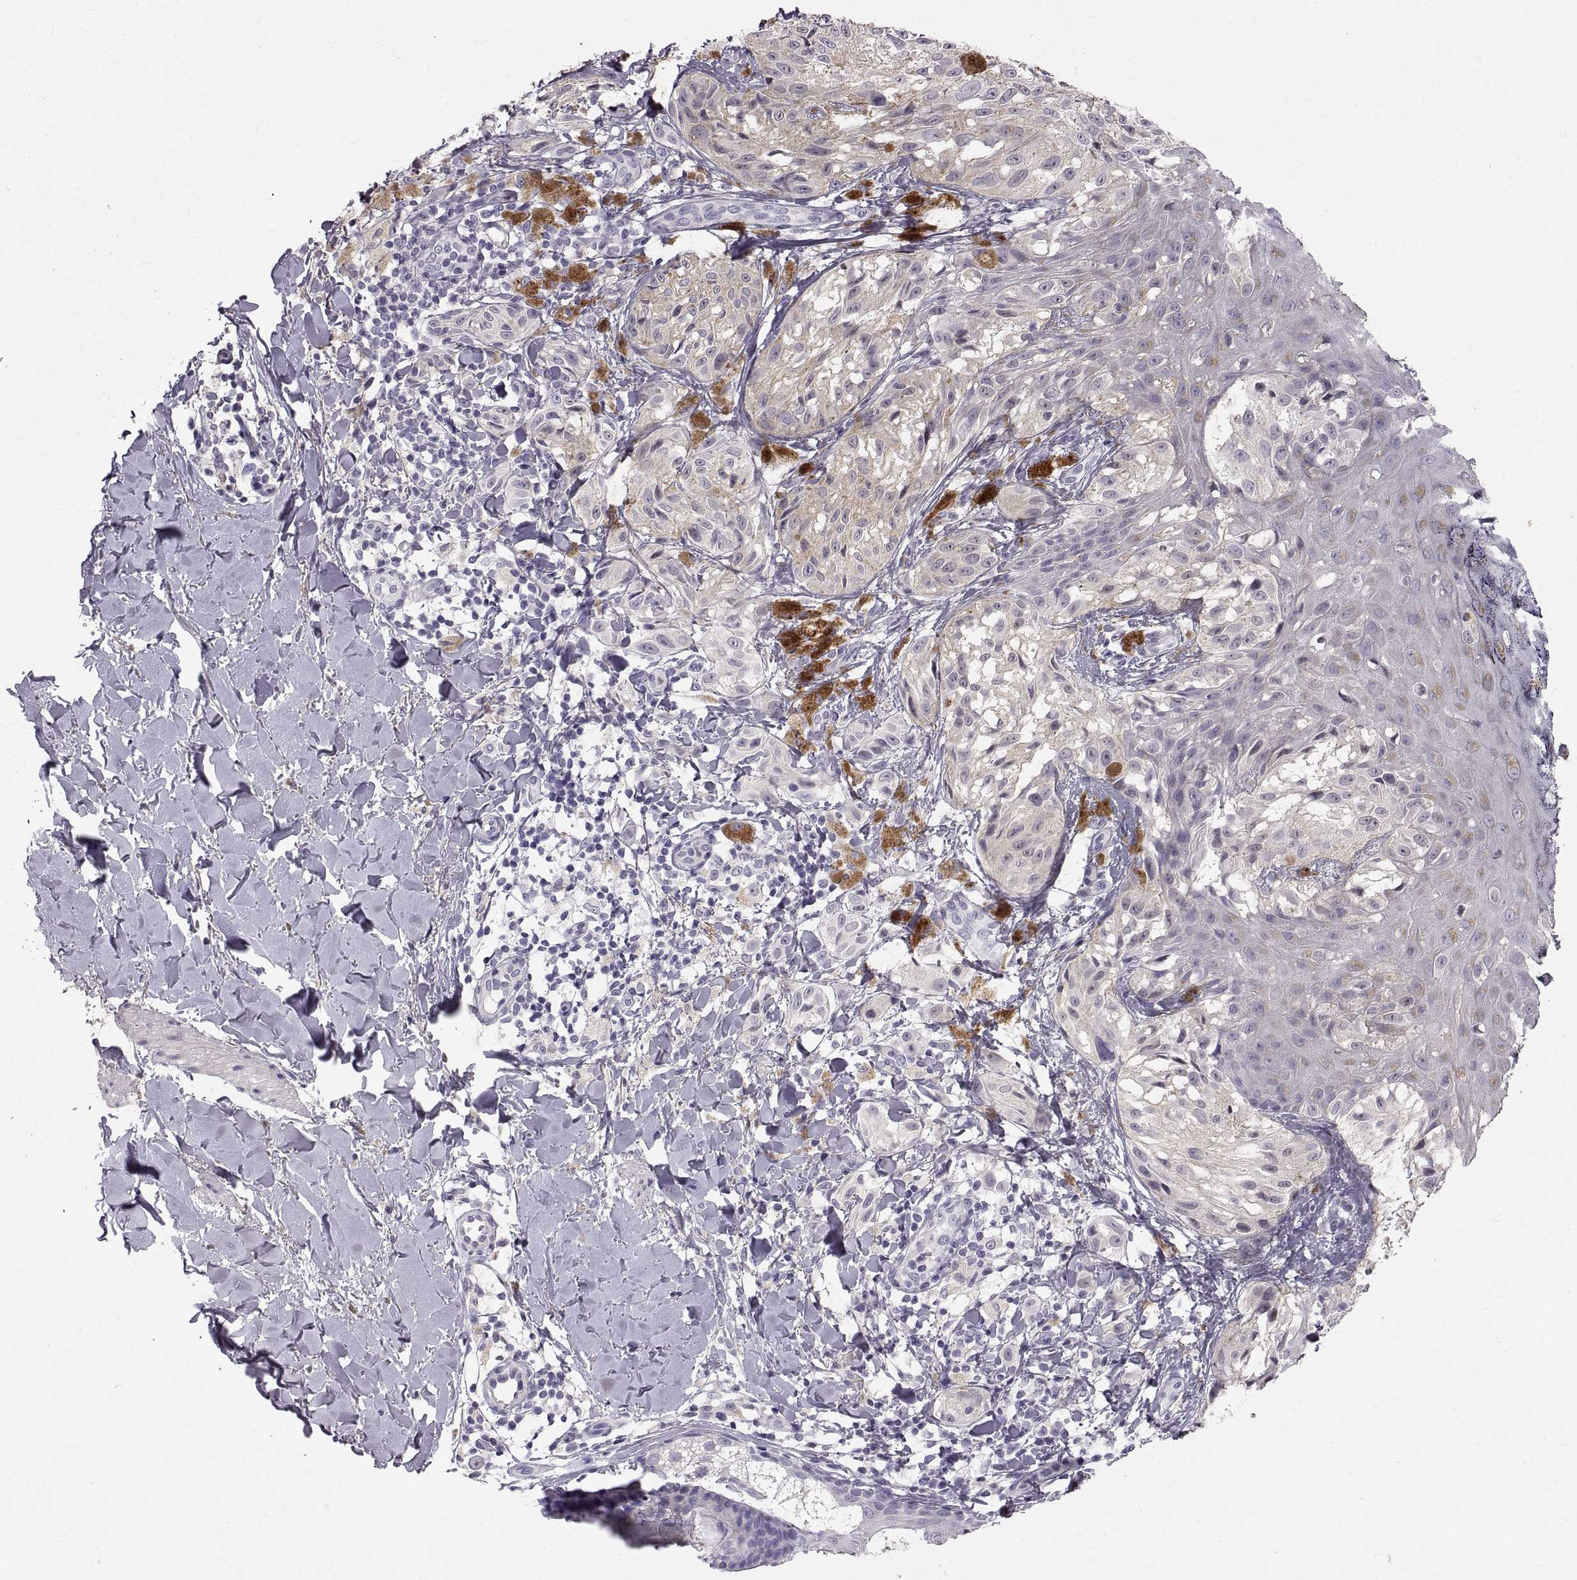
{"staining": {"intensity": "negative", "quantity": "none", "location": "none"}, "tissue": "melanoma", "cell_type": "Tumor cells", "image_type": "cancer", "snomed": [{"axis": "morphology", "description": "Malignant melanoma, NOS"}, {"axis": "topography", "description": "Skin"}], "caption": "Melanoma stained for a protein using immunohistochemistry (IHC) exhibits no expression tumor cells.", "gene": "ADAM32", "patient": {"sex": "male", "age": 36}}